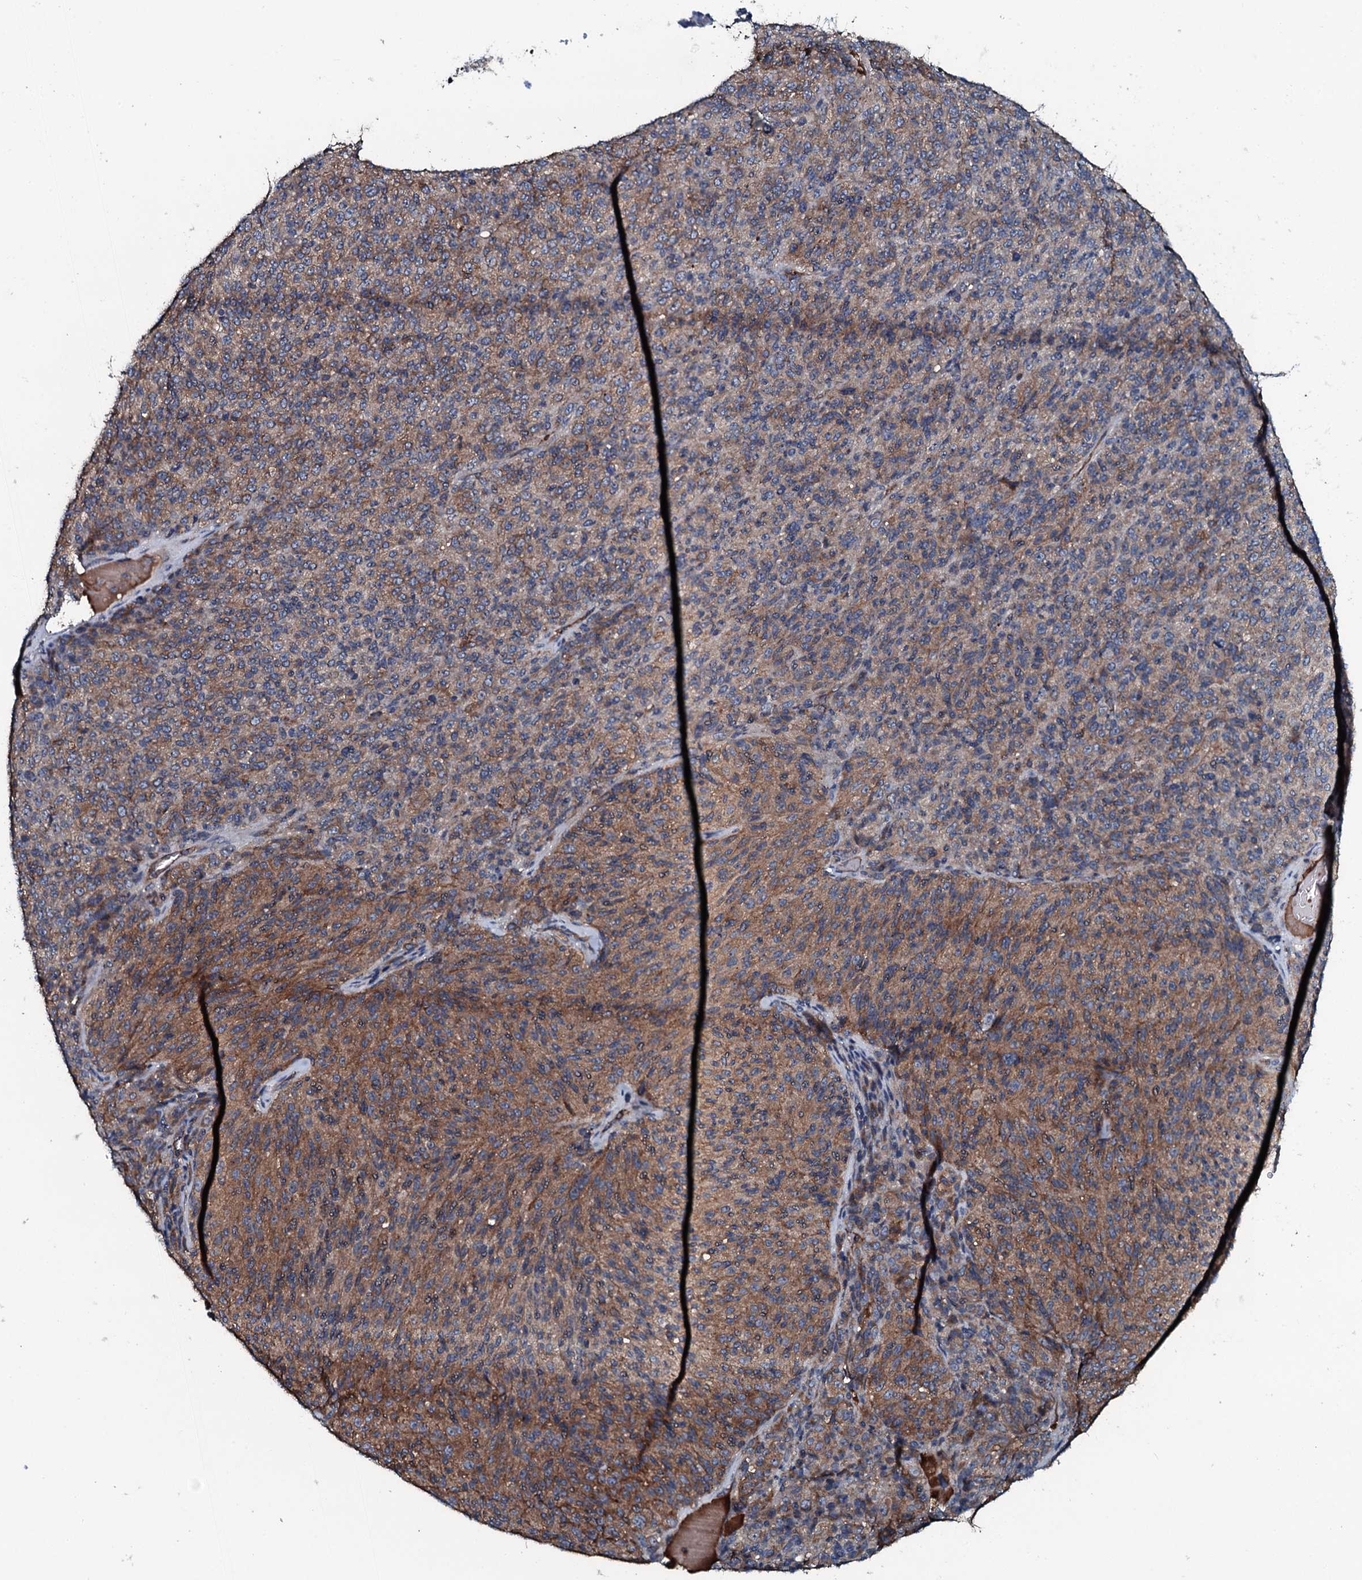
{"staining": {"intensity": "moderate", "quantity": "25%-75%", "location": "cytoplasmic/membranous"}, "tissue": "melanoma", "cell_type": "Tumor cells", "image_type": "cancer", "snomed": [{"axis": "morphology", "description": "Malignant melanoma, Metastatic site"}, {"axis": "topography", "description": "Brain"}], "caption": "About 25%-75% of tumor cells in human malignant melanoma (metastatic site) exhibit moderate cytoplasmic/membranous protein positivity as visualized by brown immunohistochemical staining.", "gene": "TRIM7", "patient": {"sex": "female", "age": 56}}